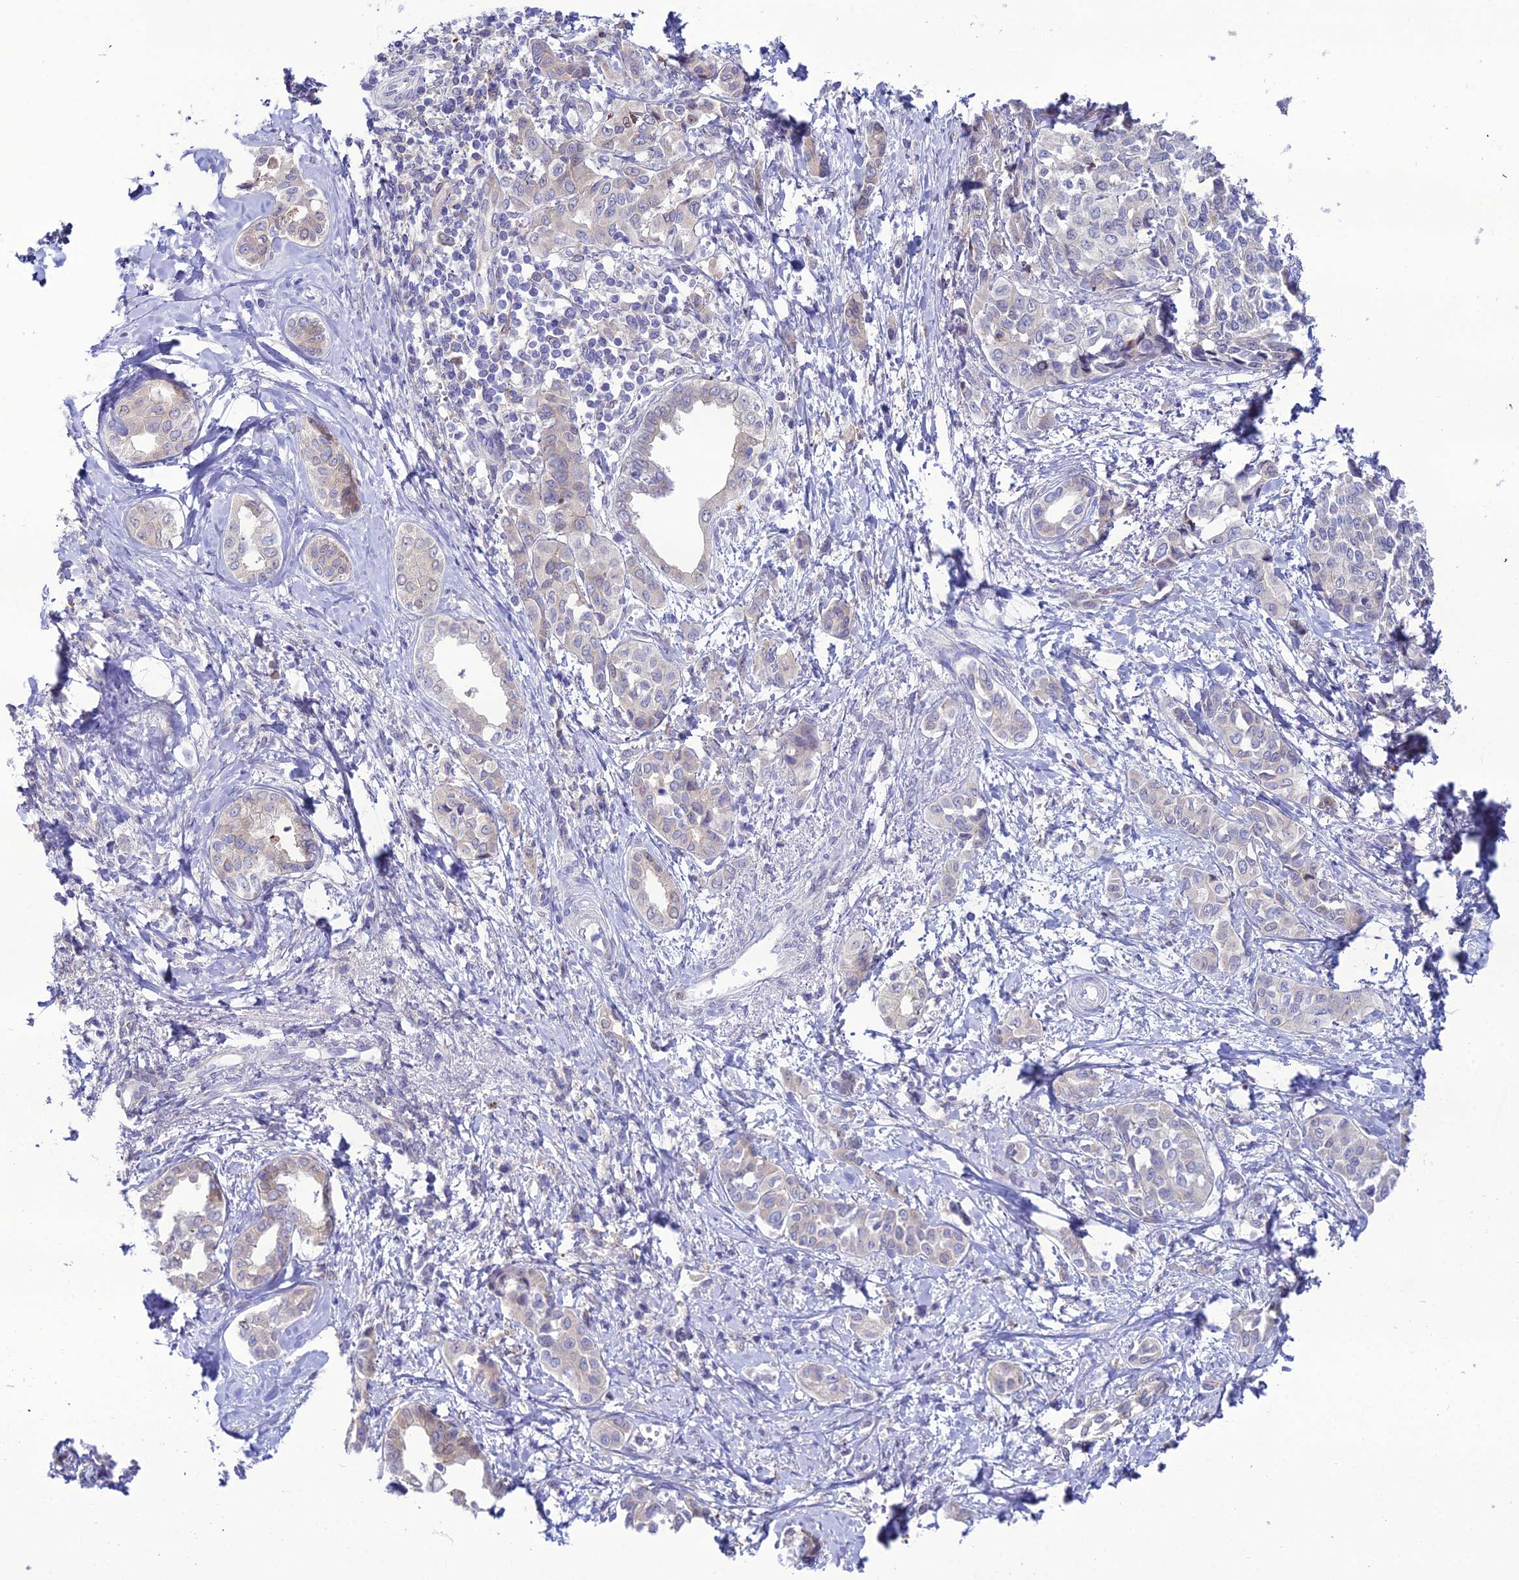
{"staining": {"intensity": "negative", "quantity": "none", "location": "none"}, "tissue": "liver cancer", "cell_type": "Tumor cells", "image_type": "cancer", "snomed": [{"axis": "morphology", "description": "Cholangiocarcinoma"}, {"axis": "topography", "description": "Liver"}], "caption": "This is an IHC histopathology image of liver cancer (cholangiocarcinoma). There is no staining in tumor cells.", "gene": "MB21D2", "patient": {"sex": "female", "age": 77}}